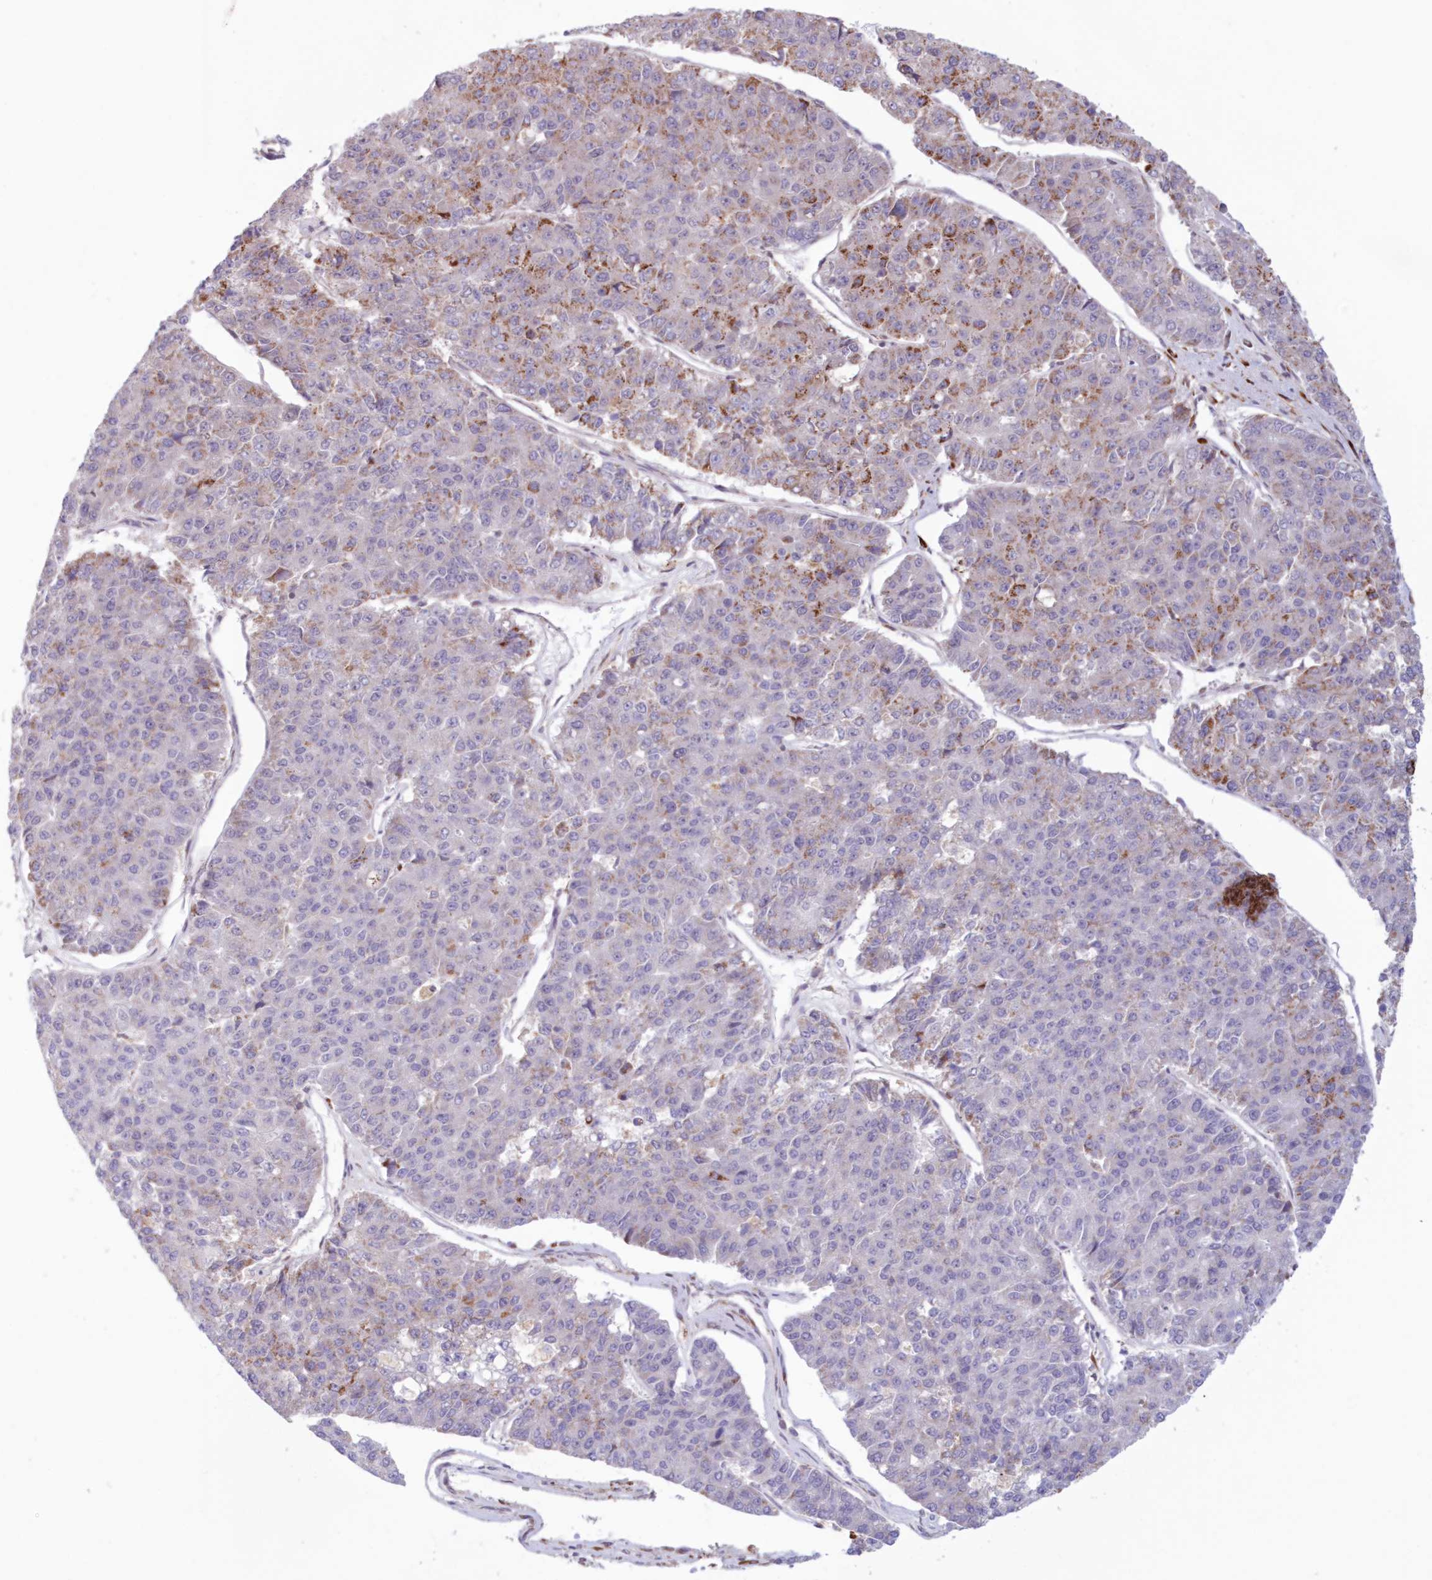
{"staining": {"intensity": "moderate", "quantity": "25%-75%", "location": "cytoplasmic/membranous"}, "tissue": "pancreatic cancer", "cell_type": "Tumor cells", "image_type": "cancer", "snomed": [{"axis": "morphology", "description": "Adenocarcinoma, NOS"}, {"axis": "topography", "description": "Pancreas"}], "caption": "Immunohistochemistry (IHC) of human adenocarcinoma (pancreatic) displays medium levels of moderate cytoplasmic/membranous expression in about 25%-75% of tumor cells.", "gene": "PCYOX1L", "patient": {"sex": "male", "age": 50}}